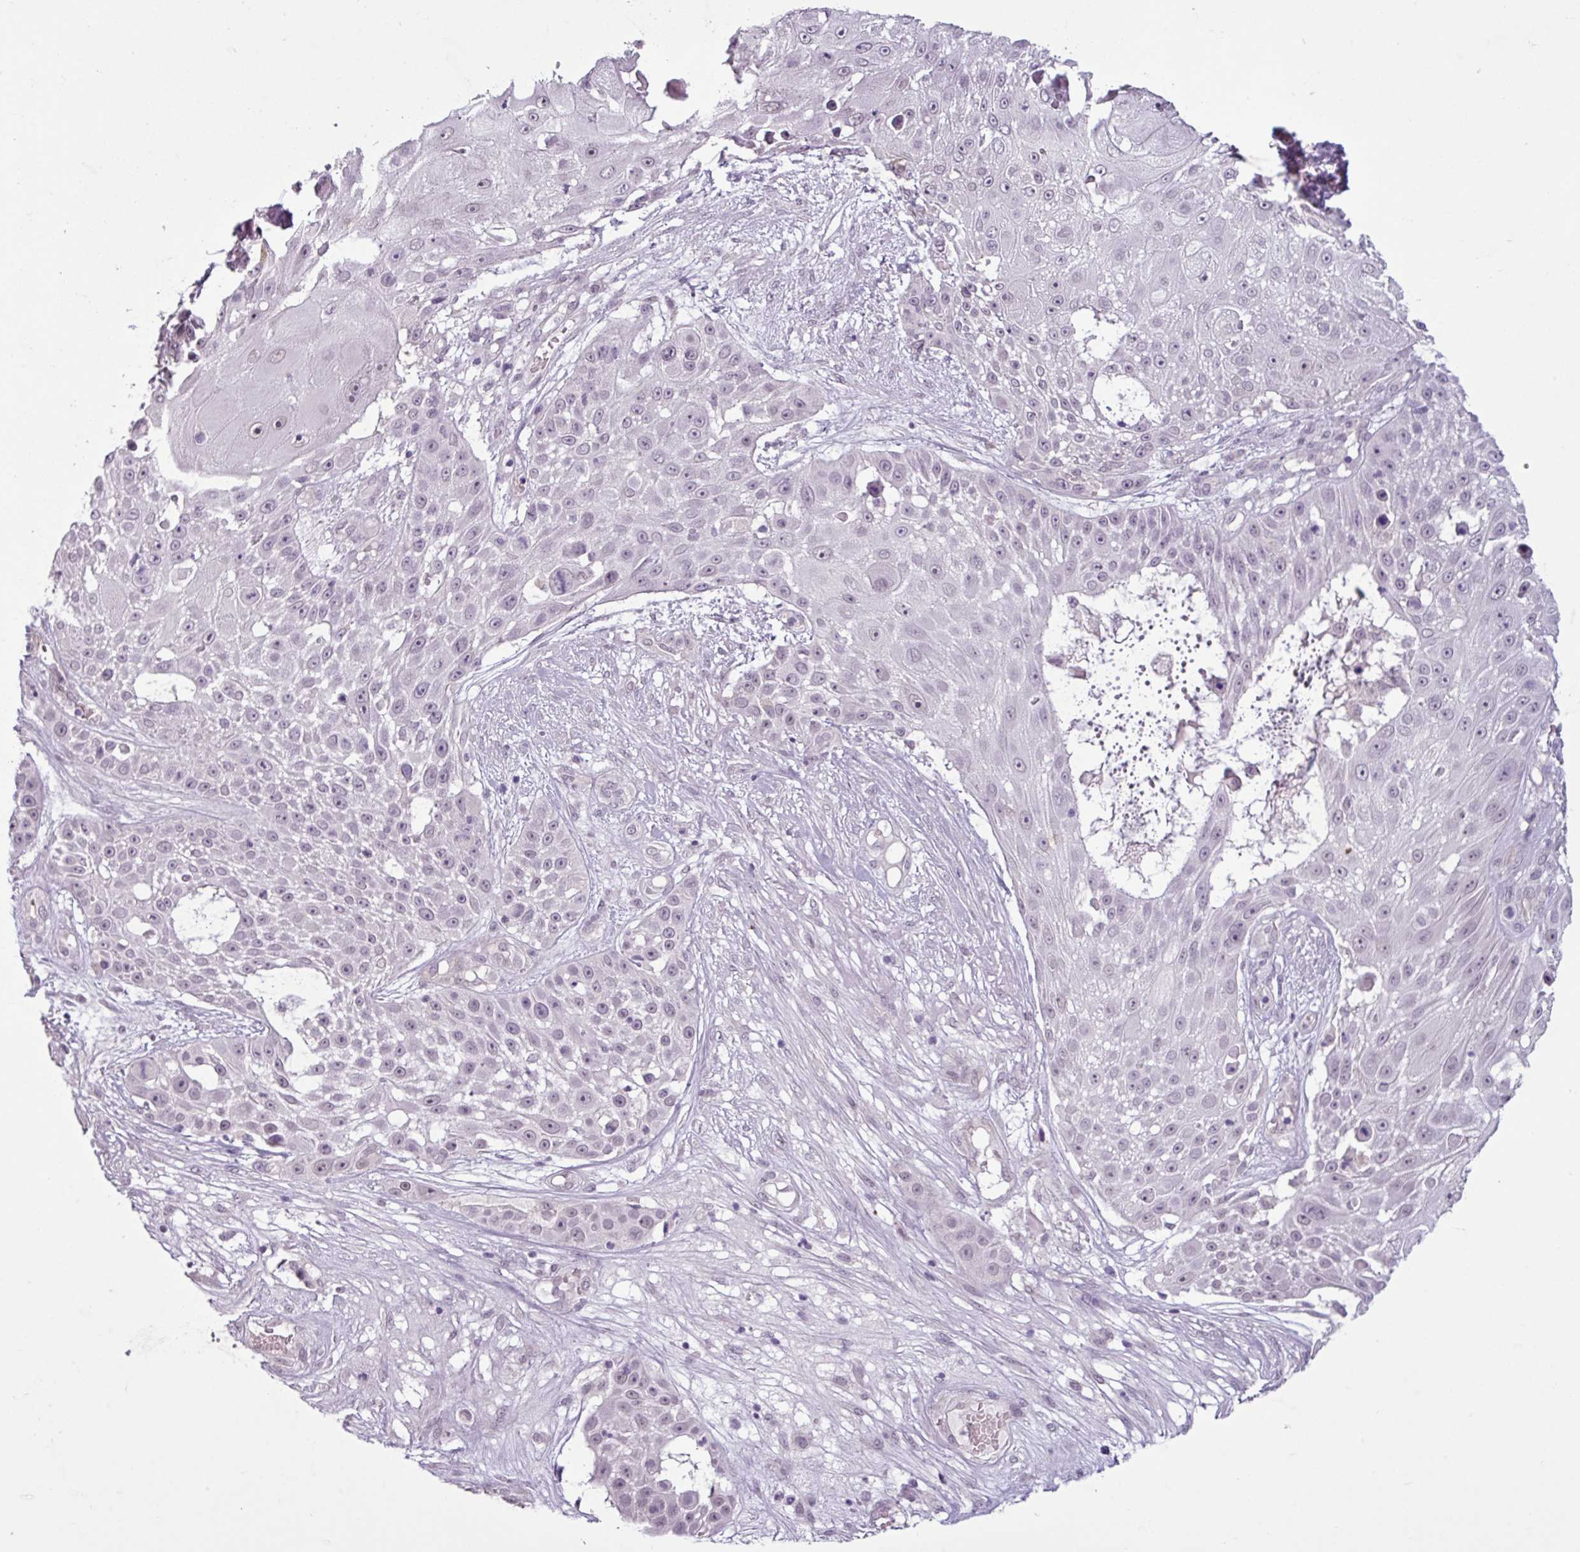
{"staining": {"intensity": "negative", "quantity": "none", "location": "none"}, "tissue": "skin cancer", "cell_type": "Tumor cells", "image_type": "cancer", "snomed": [{"axis": "morphology", "description": "Squamous cell carcinoma, NOS"}, {"axis": "topography", "description": "Skin"}], "caption": "A high-resolution photomicrograph shows immunohistochemistry staining of skin cancer (squamous cell carcinoma), which demonstrates no significant staining in tumor cells.", "gene": "C9orf24", "patient": {"sex": "female", "age": 86}}